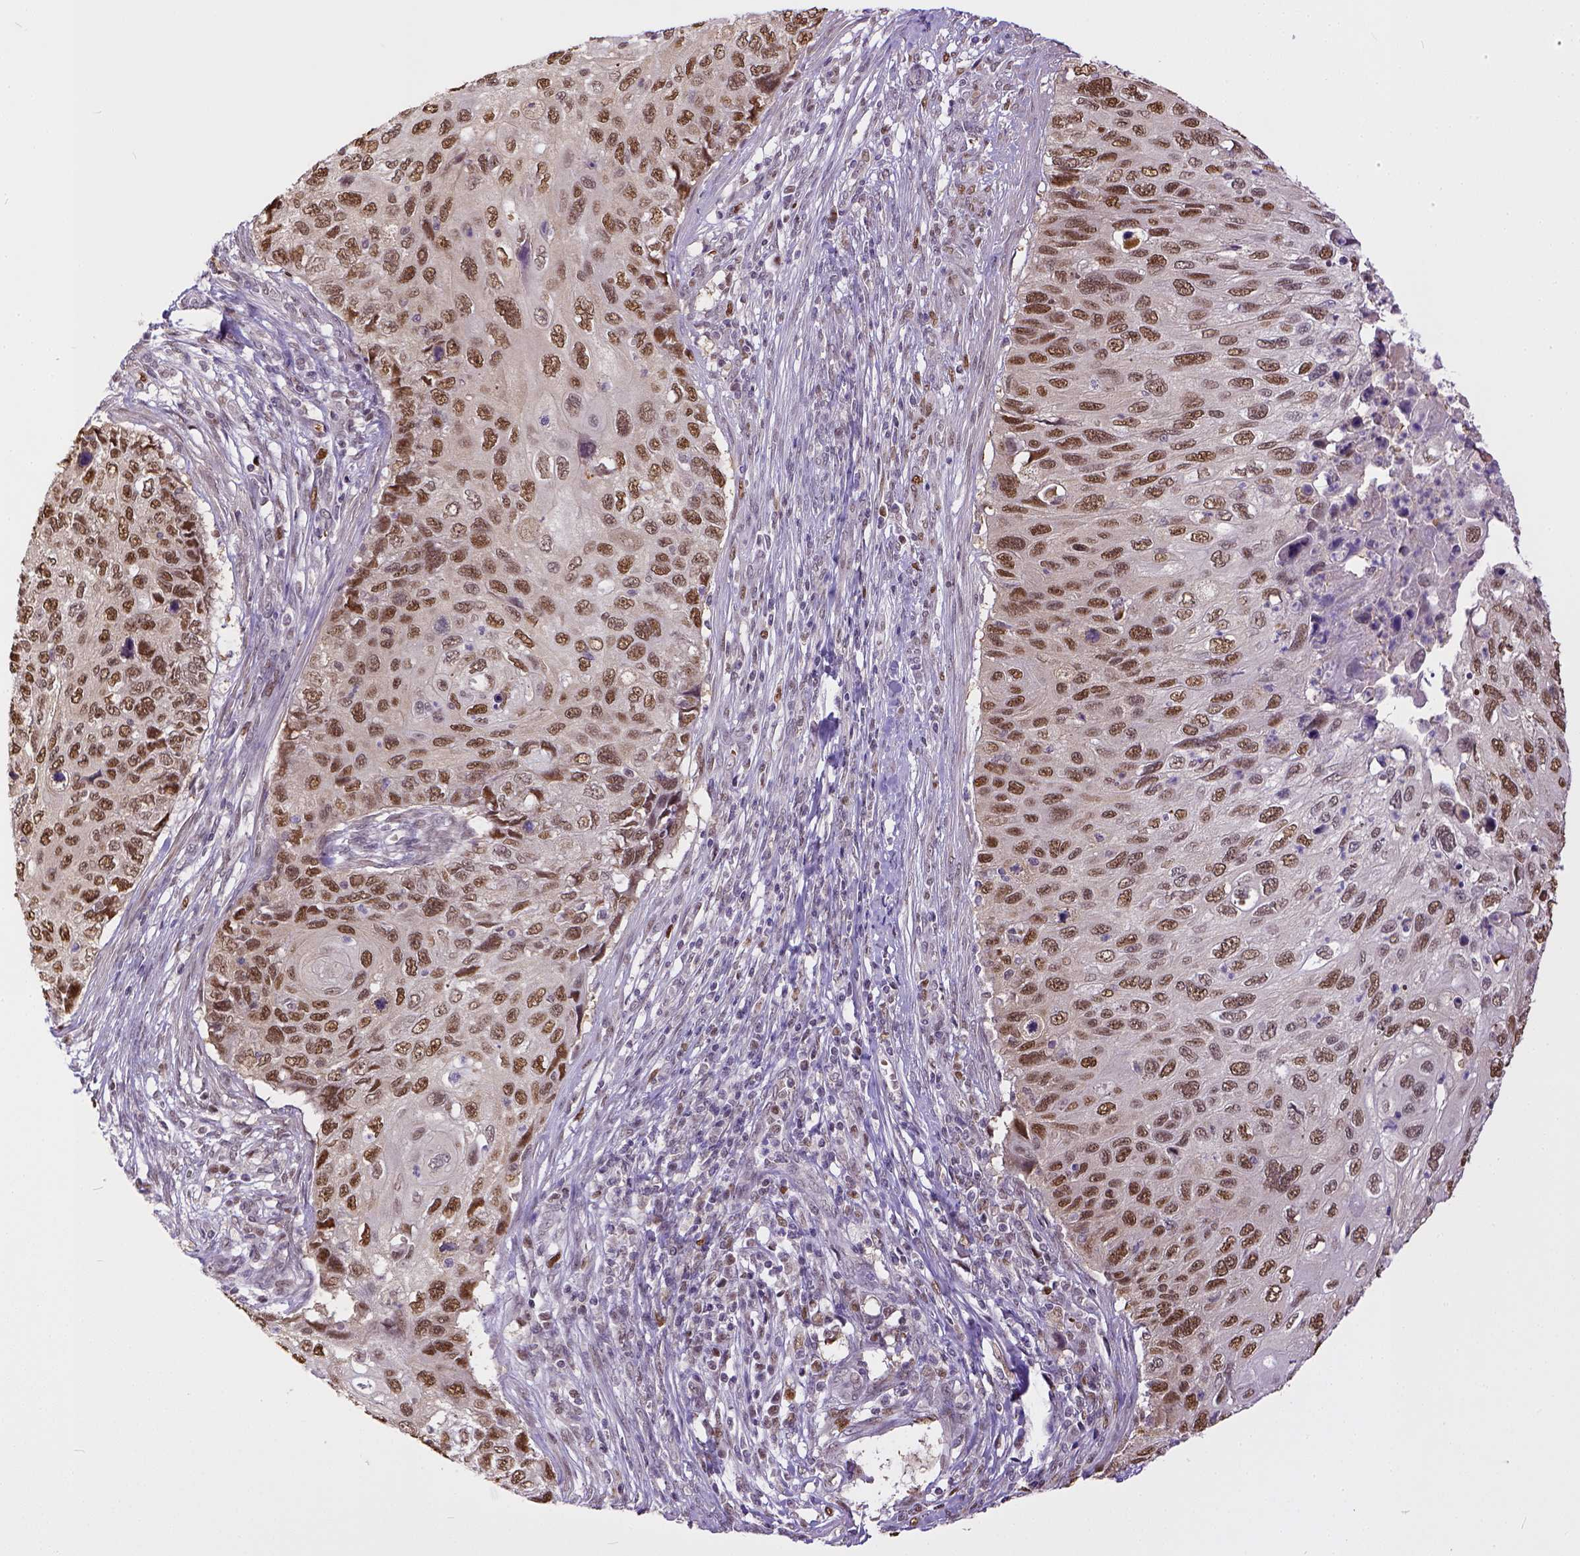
{"staining": {"intensity": "moderate", "quantity": ">75%", "location": "nuclear"}, "tissue": "cervical cancer", "cell_type": "Tumor cells", "image_type": "cancer", "snomed": [{"axis": "morphology", "description": "Squamous cell carcinoma, NOS"}, {"axis": "topography", "description": "Cervix"}], "caption": "Cervical squamous cell carcinoma stained with a brown dye shows moderate nuclear positive positivity in about >75% of tumor cells.", "gene": "ERCC1", "patient": {"sex": "female", "age": 70}}